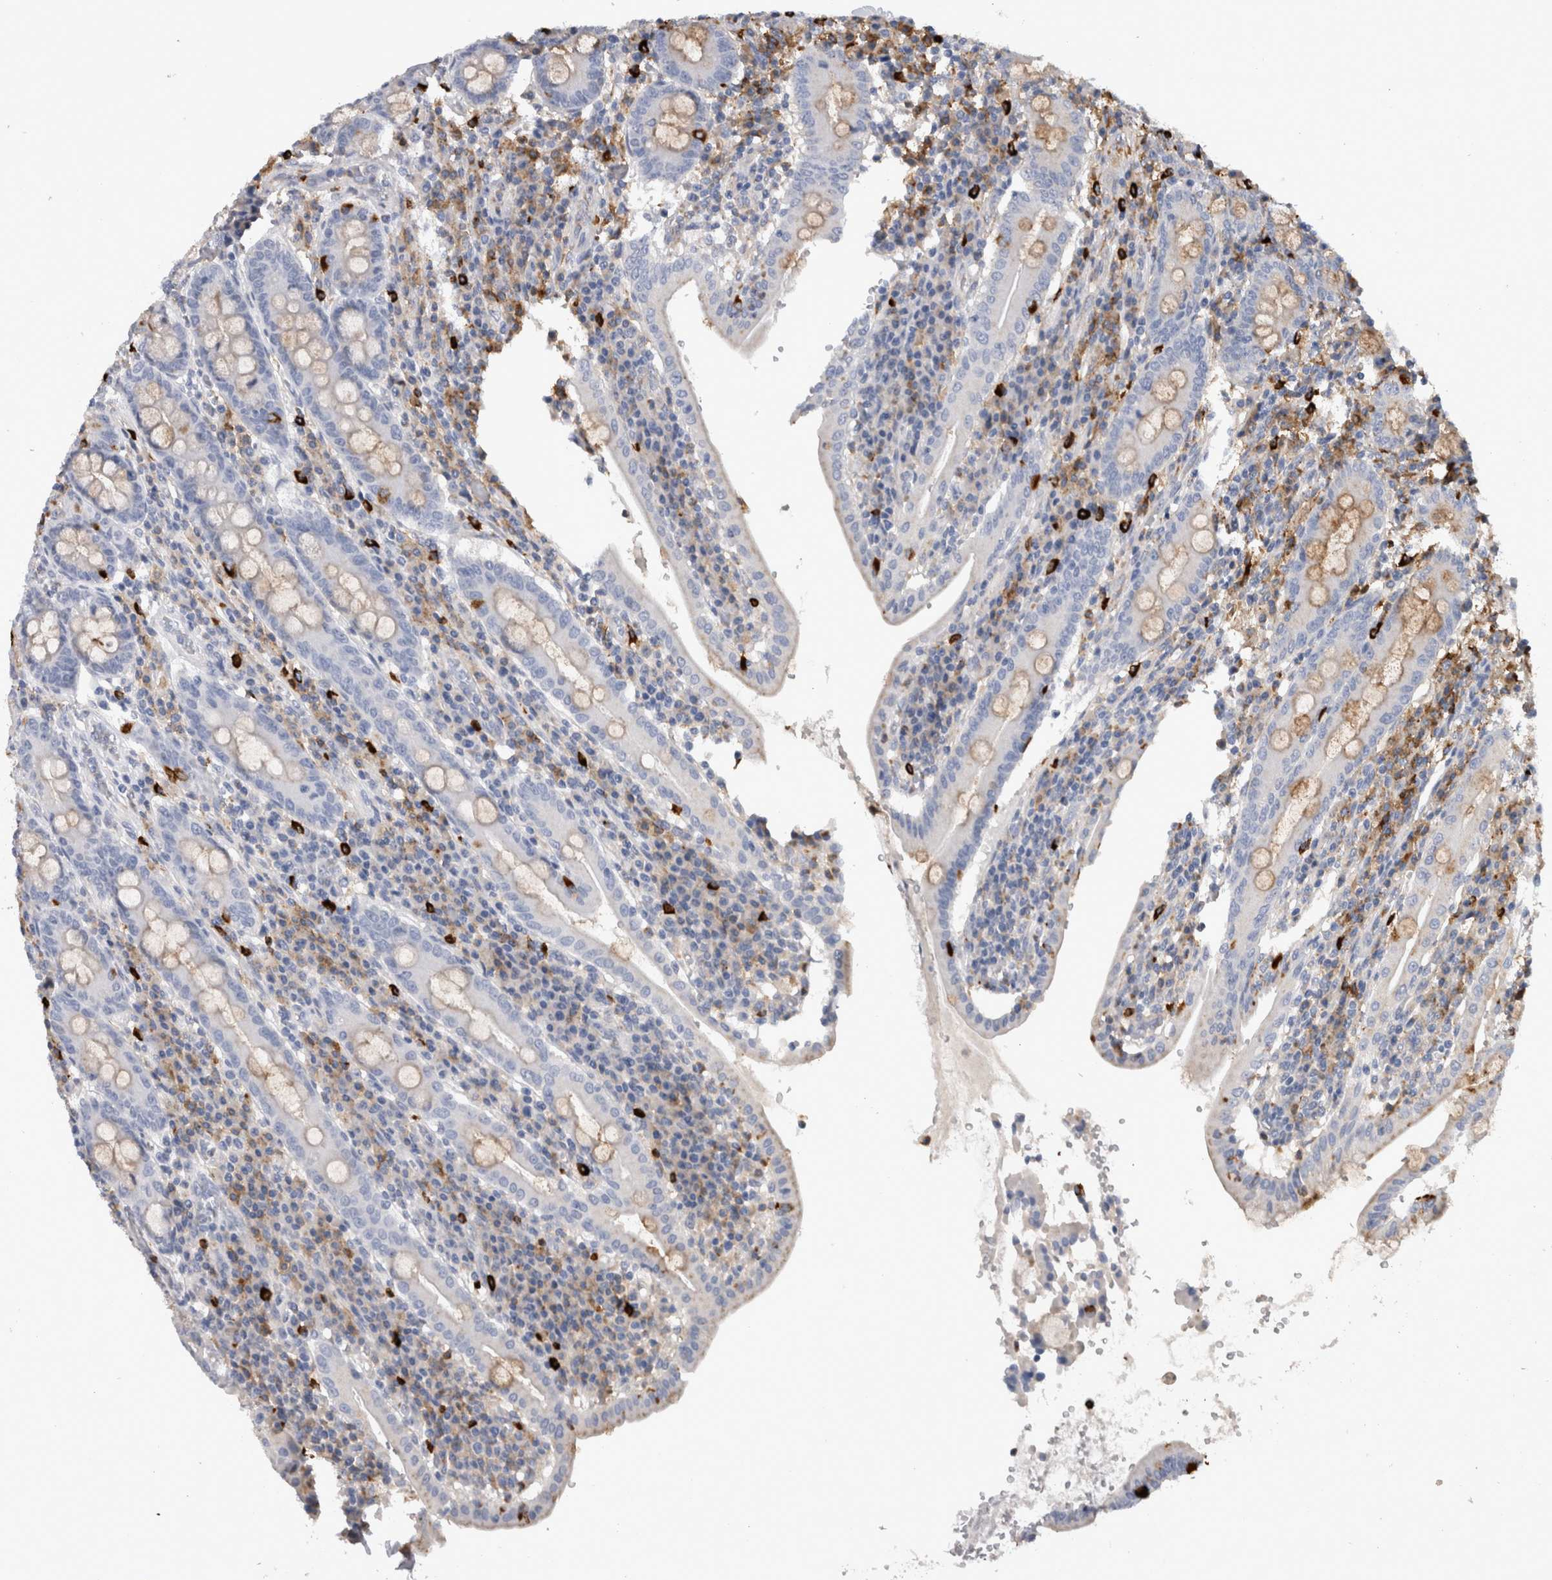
{"staining": {"intensity": "moderate", "quantity": "<25%", "location": "cytoplasmic/membranous"}, "tissue": "duodenum", "cell_type": "Glandular cells", "image_type": "normal", "snomed": [{"axis": "morphology", "description": "Normal tissue, NOS"}, {"axis": "morphology", "description": "Adenocarcinoma, NOS"}, {"axis": "topography", "description": "Pancreas"}, {"axis": "topography", "description": "Duodenum"}], "caption": "Moderate cytoplasmic/membranous expression for a protein is seen in about <25% of glandular cells of normal duodenum using IHC.", "gene": "CD63", "patient": {"sex": "male", "age": 50}}